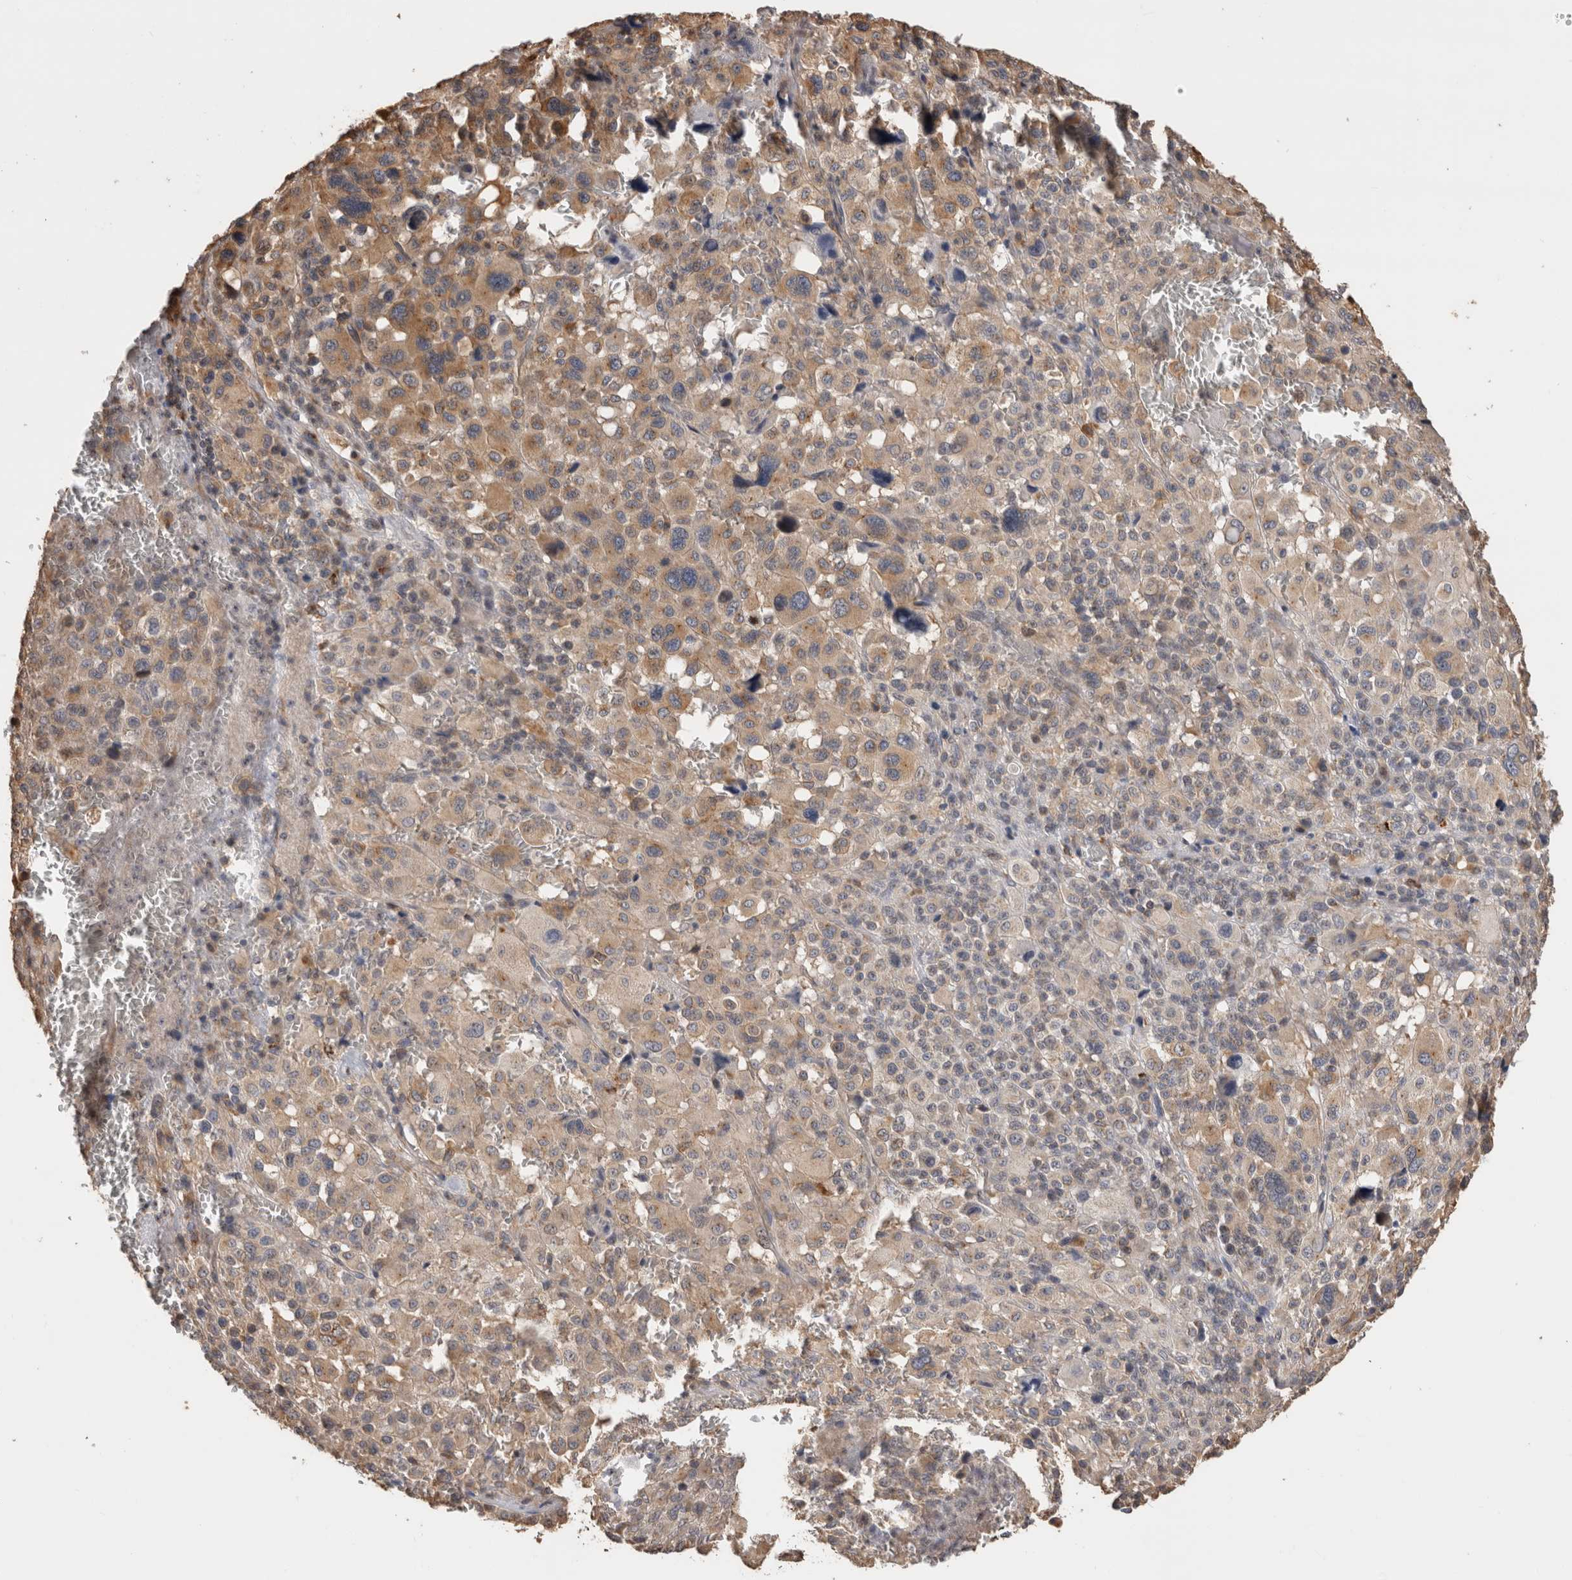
{"staining": {"intensity": "weak", "quantity": ">75%", "location": "cytoplasmic/membranous"}, "tissue": "melanoma", "cell_type": "Tumor cells", "image_type": "cancer", "snomed": [{"axis": "morphology", "description": "Malignant melanoma, Metastatic site"}, {"axis": "topography", "description": "Skin"}], "caption": "About >75% of tumor cells in human melanoma reveal weak cytoplasmic/membranous protein positivity as visualized by brown immunohistochemical staining.", "gene": "CLIP1", "patient": {"sex": "female", "age": 74}}